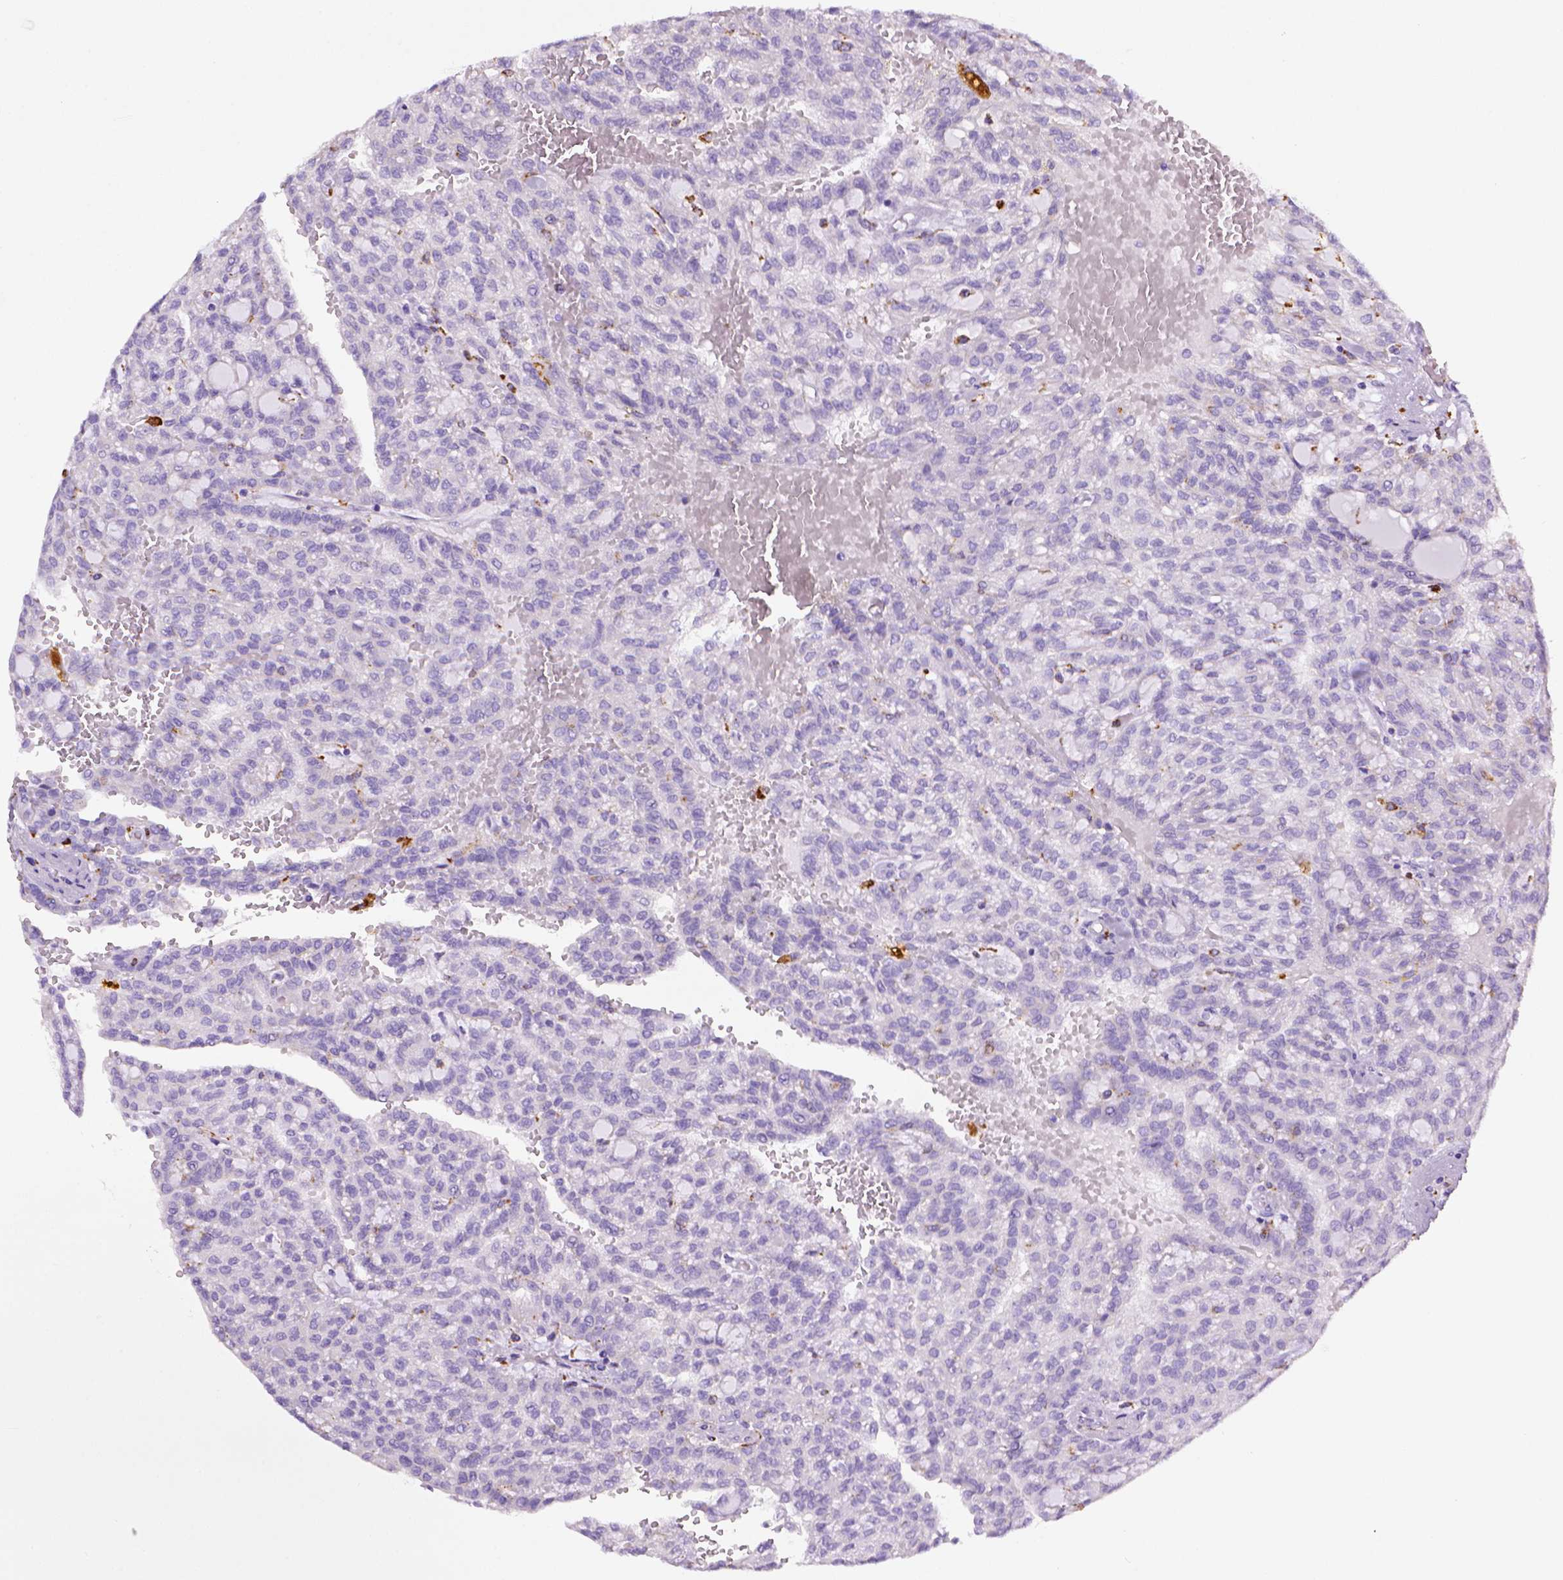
{"staining": {"intensity": "negative", "quantity": "none", "location": "none"}, "tissue": "renal cancer", "cell_type": "Tumor cells", "image_type": "cancer", "snomed": [{"axis": "morphology", "description": "Adenocarcinoma, NOS"}, {"axis": "topography", "description": "Kidney"}], "caption": "The photomicrograph displays no staining of tumor cells in renal cancer (adenocarcinoma). (DAB (3,3'-diaminobenzidine) immunohistochemistry, high magnification).", "gene": "CD68", "patient": {"sex": "male", "age": 63}}